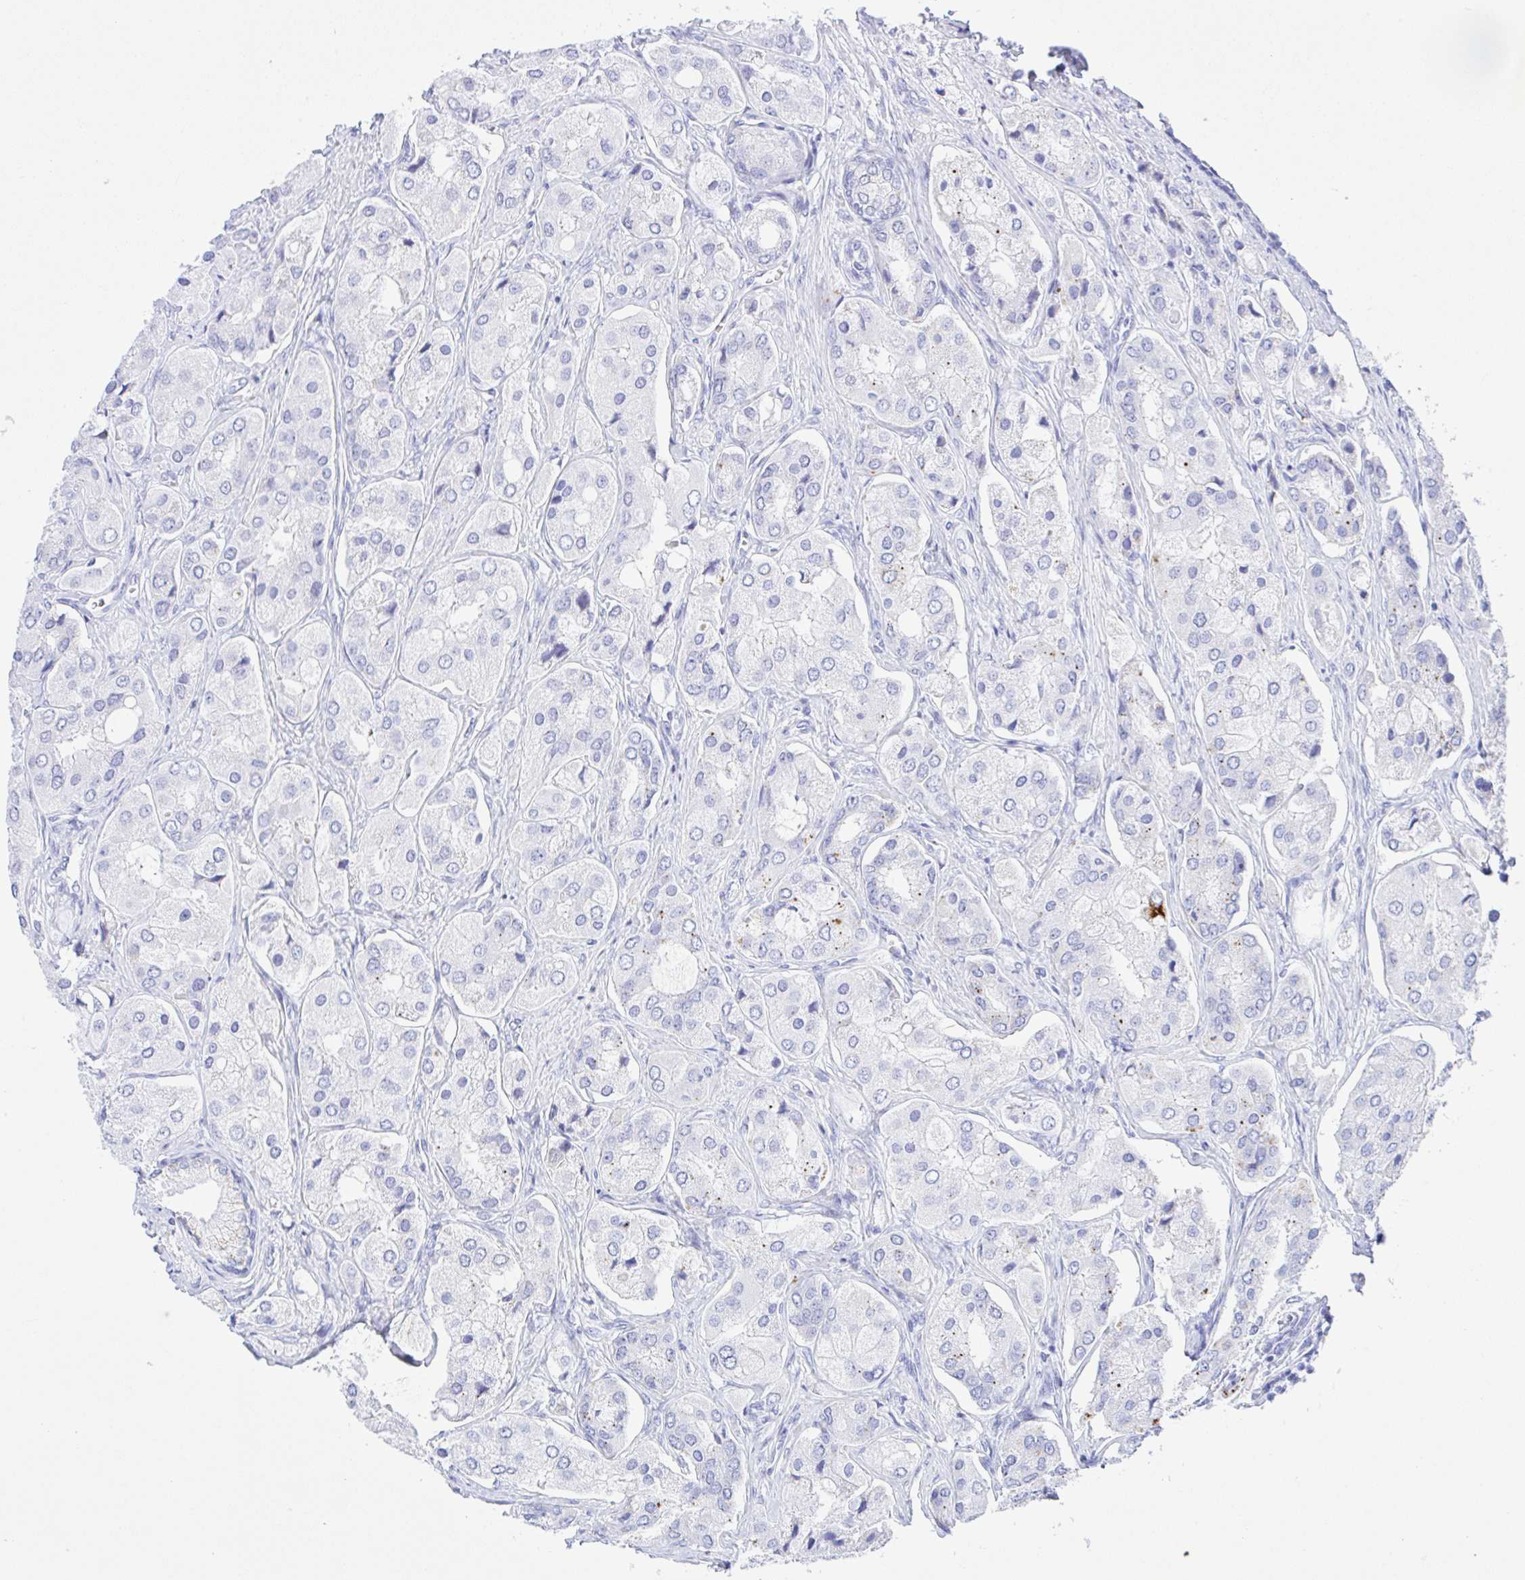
{"staining": {"intensity": "negative", "quantity": "none", "location": "none"}, "tissue": "prostate cancer", "cell_type": "Tumor cells", "image_type": "cancer", "snomed": [{"axis": "morphology", "description": "Adenocarcinoma, Low grade"}, {"axis": "topography", "description": "Prostate"}], "caption": "High power microscopy micrograph of an immunohistochemistry (IHC) histopathology image of prostate cancer (low-grade adenocarcinoma), revealing no significant expression in tumor cells.", "gene": "SELENOV", "patient": {"sex": "male", "age": 69}}